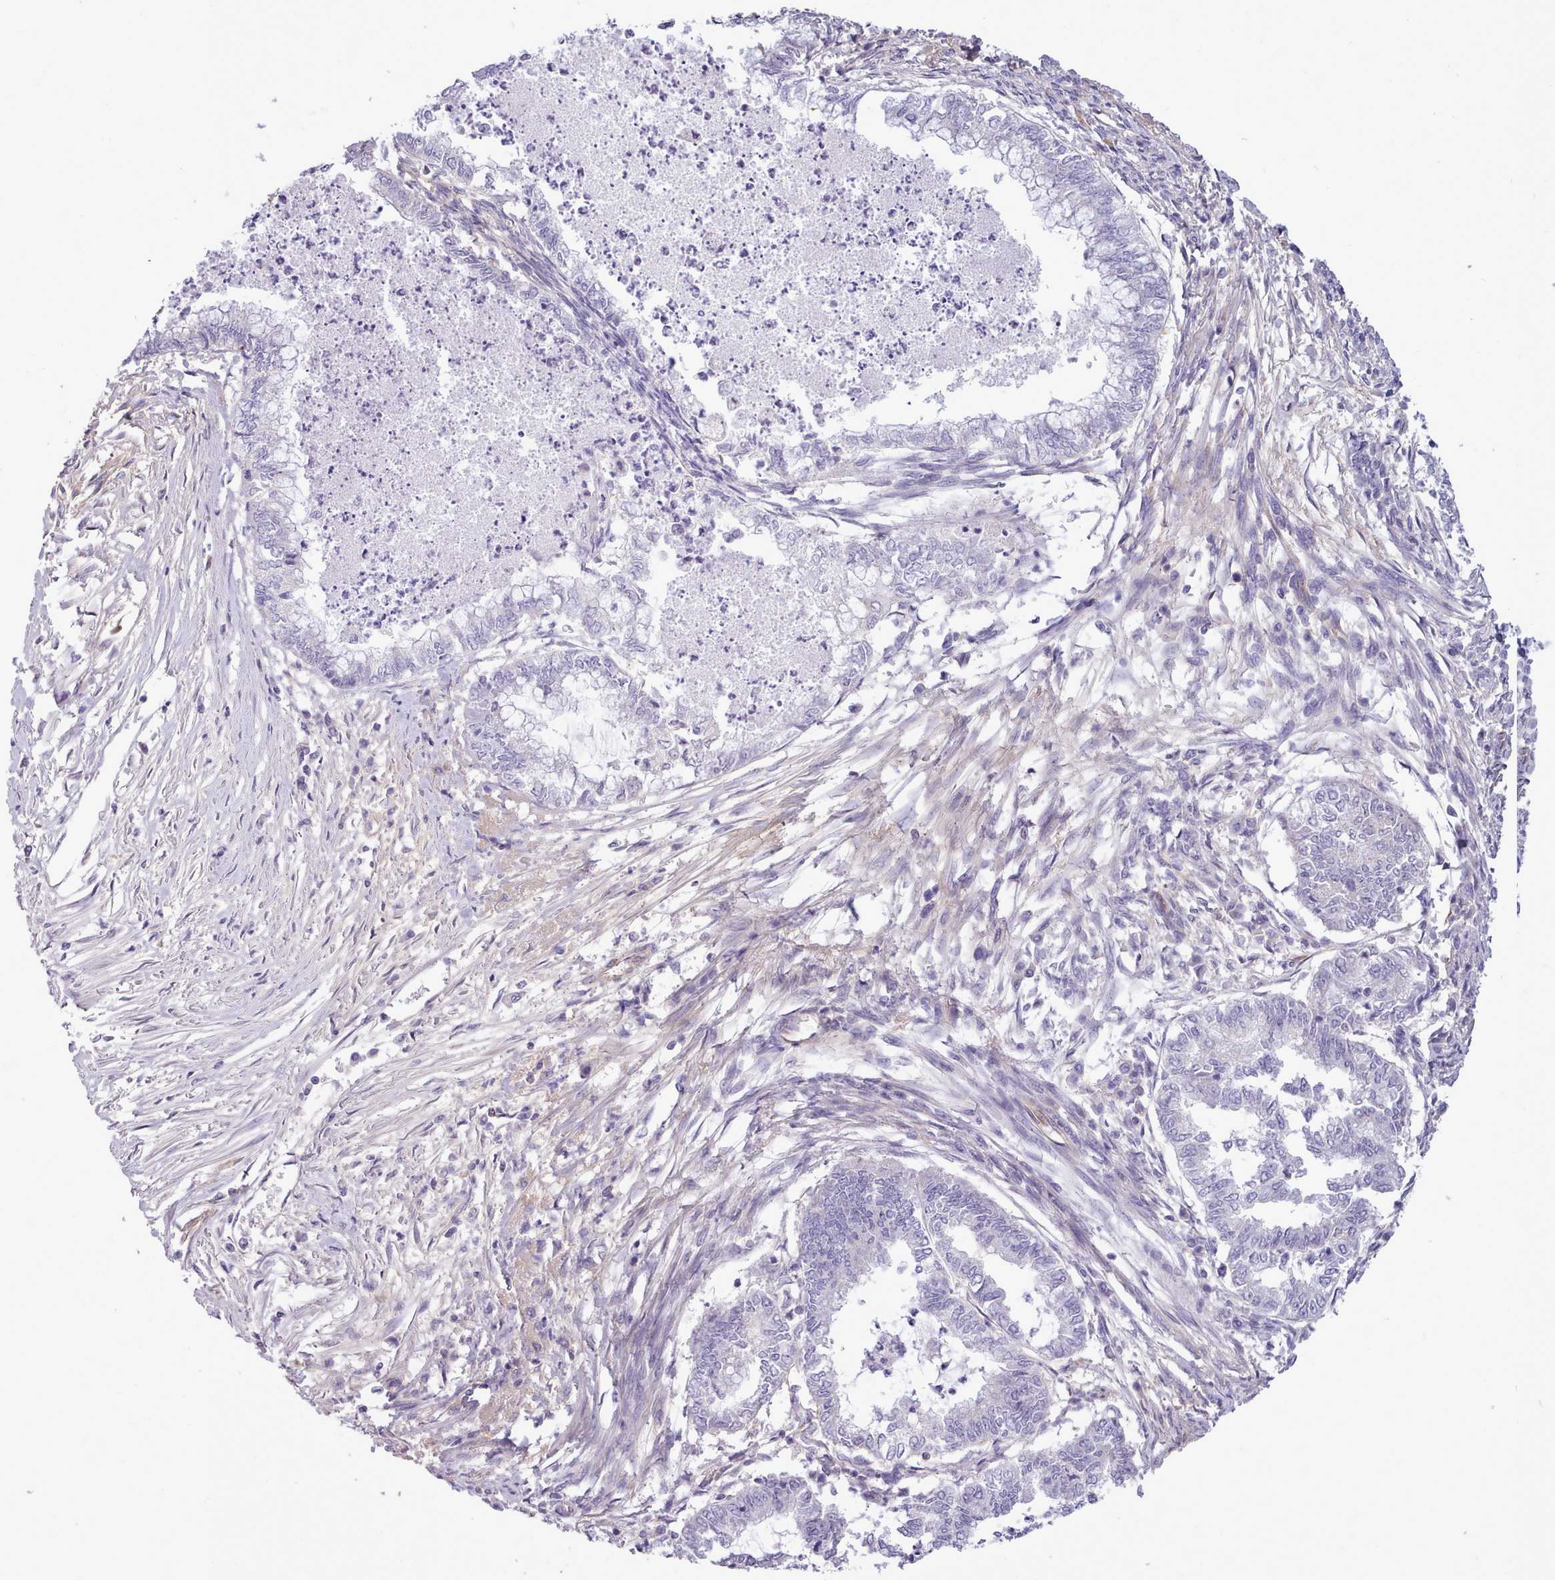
{"staining": {"intensity": "negative", "quantity": "none", "location": "none"}, "tissue": "endometrial cancer", "cell_type": "Tumor cells", "image_type": "cancer", "snomed": [{"axis": "morphology", "description": "Adenocarcinoma, NOS"}, {"axis": "topography", "description": "Endometrium"}], "caption": "This is an IHC micrograph of adenocarcinoma (endometrial). There is no expression in tumor cells.", "gene": "CYP2A13", "patient": {"sex": "female", "age": 79}}